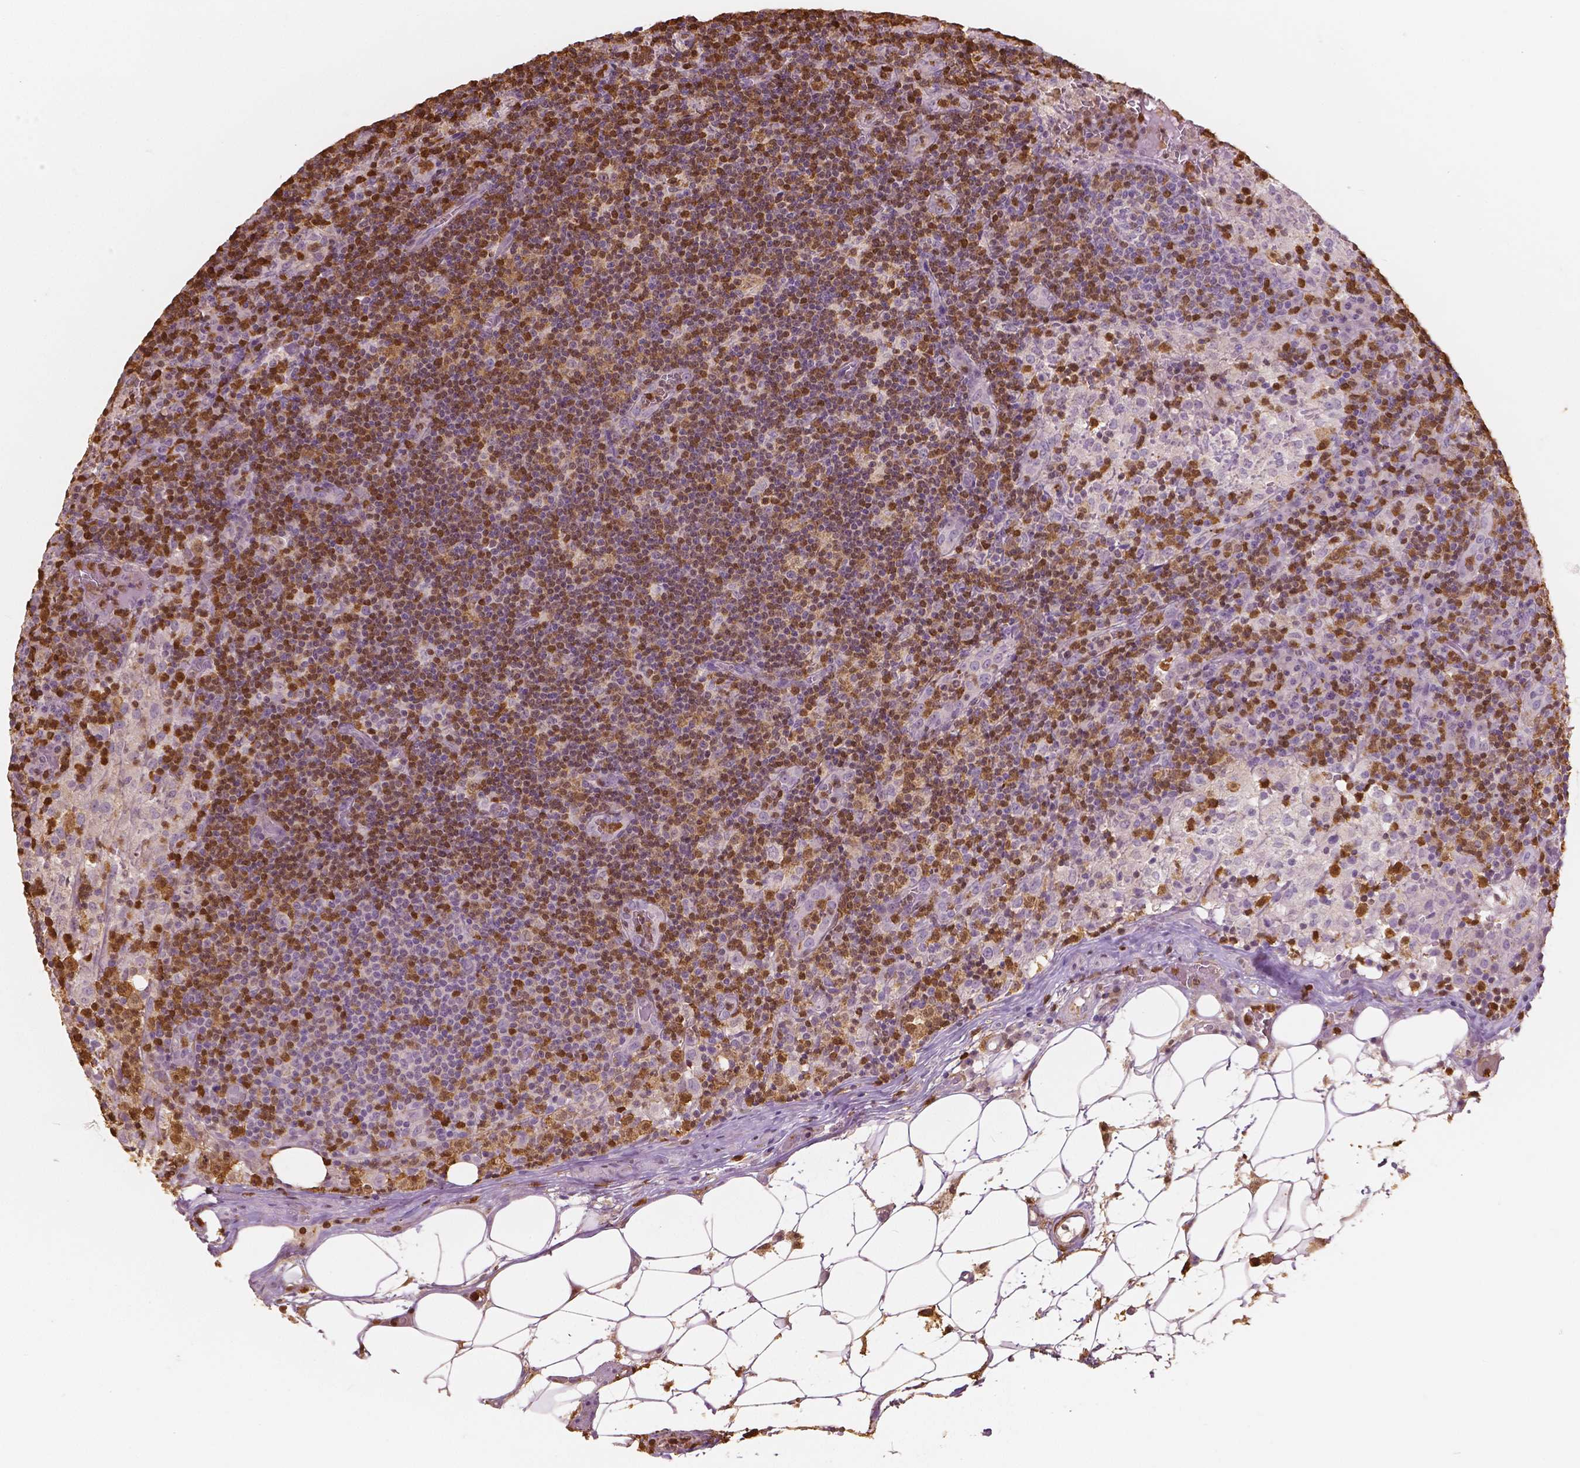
{"staining": {"intensity": "moderate", "quantity": "<25%", "location": "cytoplasmic/membranous"}, "tissue": "lymph node", "cell_type": "Germinal center cells", "image_type": "normal", "snomed": [{"axis": "morphology", "description": "Normal tissue, NOS"}, {"axis": "topography", "description": "Lymph node"}], "caption": "Moderate cytoplasmic/membranous positivity is appreciated in approximately <25% of germinal center cells in unremarkable lymph node.", "gene": "S100A4", "patient": {"sex": "male", "age": 62}}